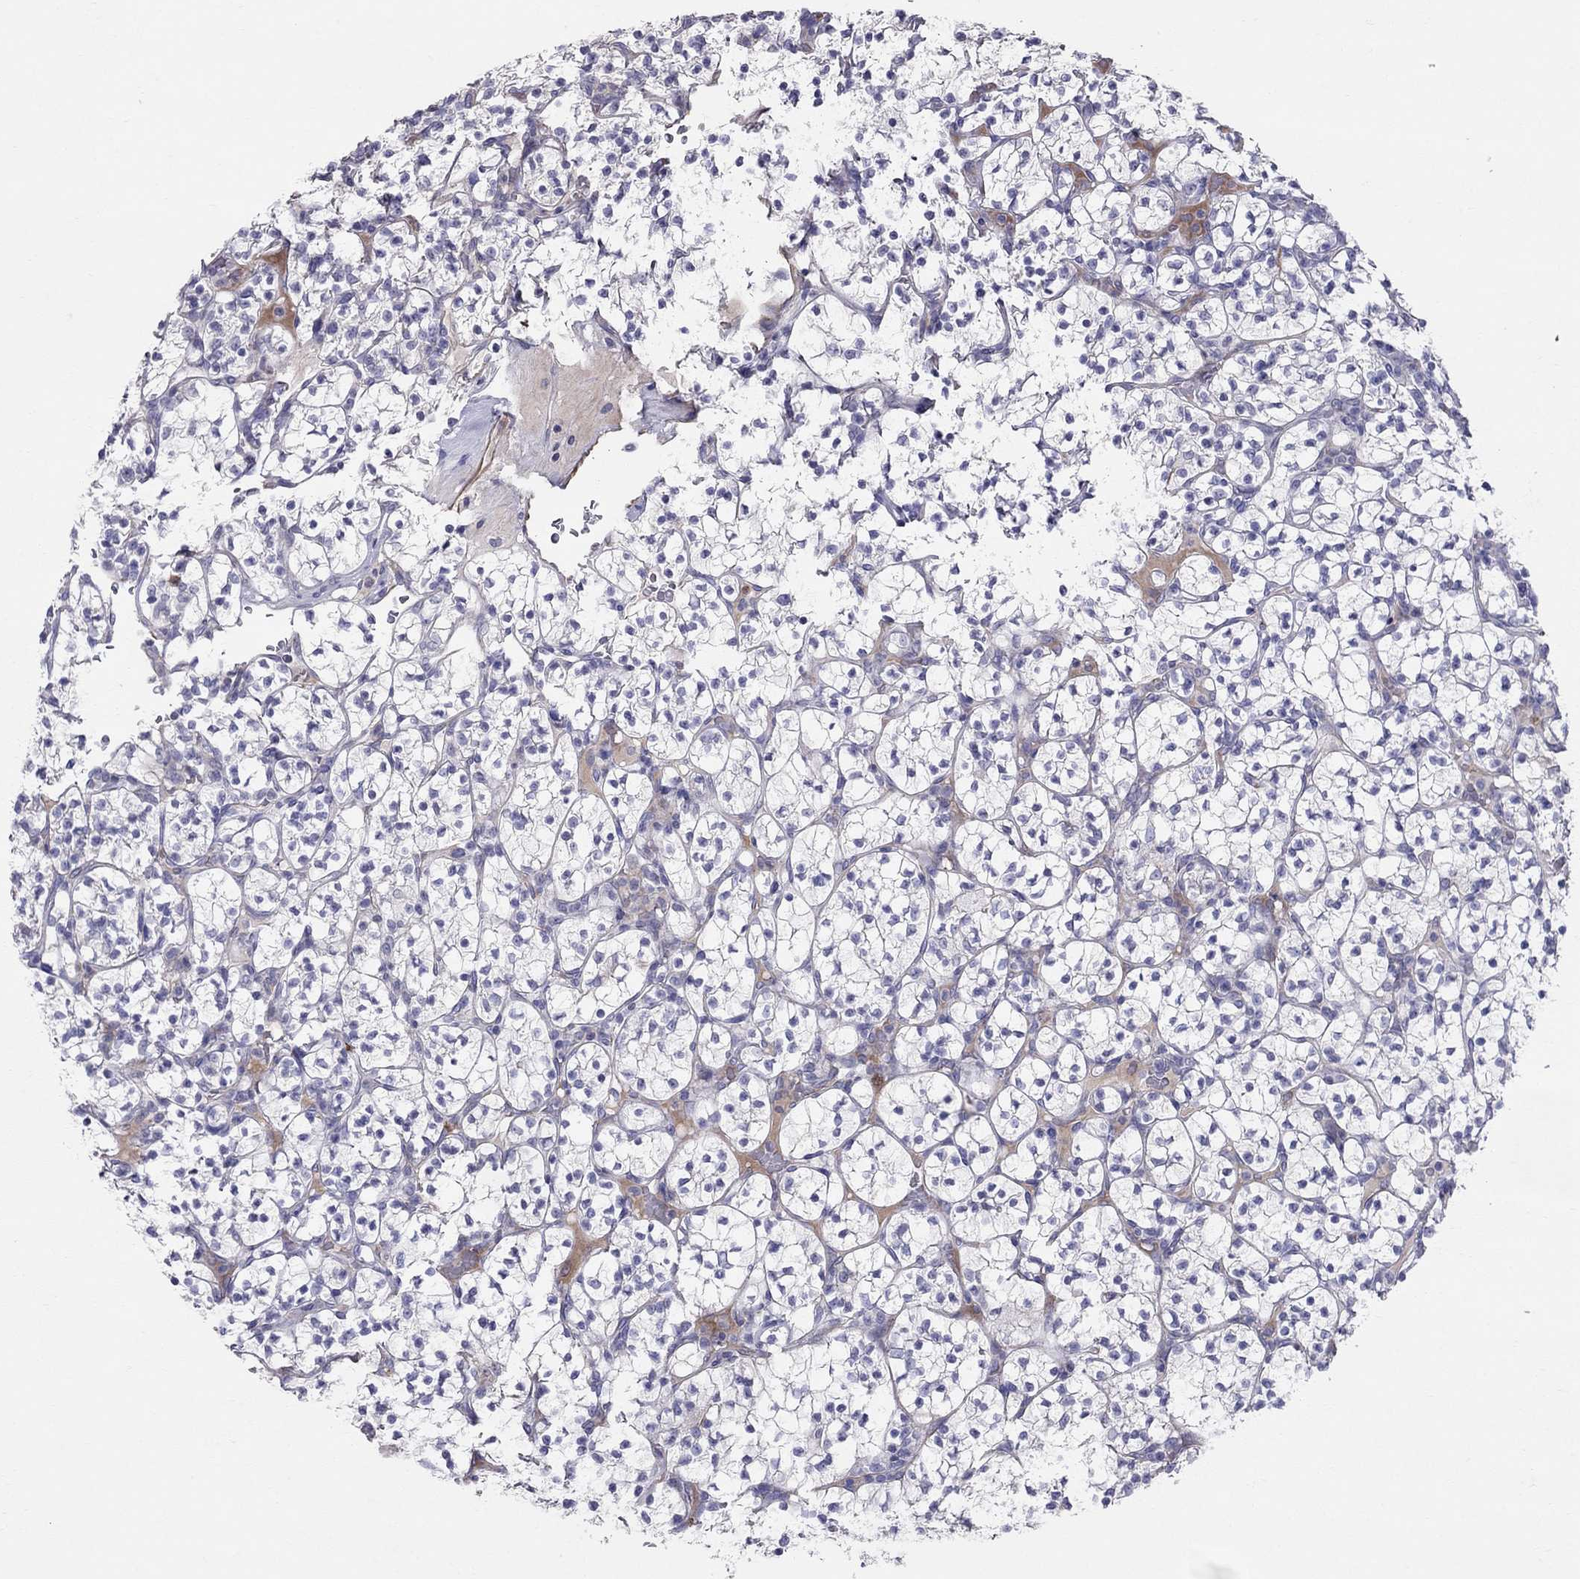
{"staining": {"intensity": "negative", "quantity": "none", "location": "none"}, "tissue": "renal cancer", "cell_type": "Tumor cells", "image_type": "cancer", "snomed": [{"axis": "morphology", "description": "Adenocarcinoma, NOS"}, {"axis": "topography", "description": "Kidney"}], "caption": "IHC image of human adenocarcinoma (renal) stained for a protein (brown), which reveals no expression in tumor cells. (DAB immunohistochemistry visualized using brightfield microscopy, high magnification).", "gene": "SPINT4", "patient": {"sex": "female", "age": 89}}